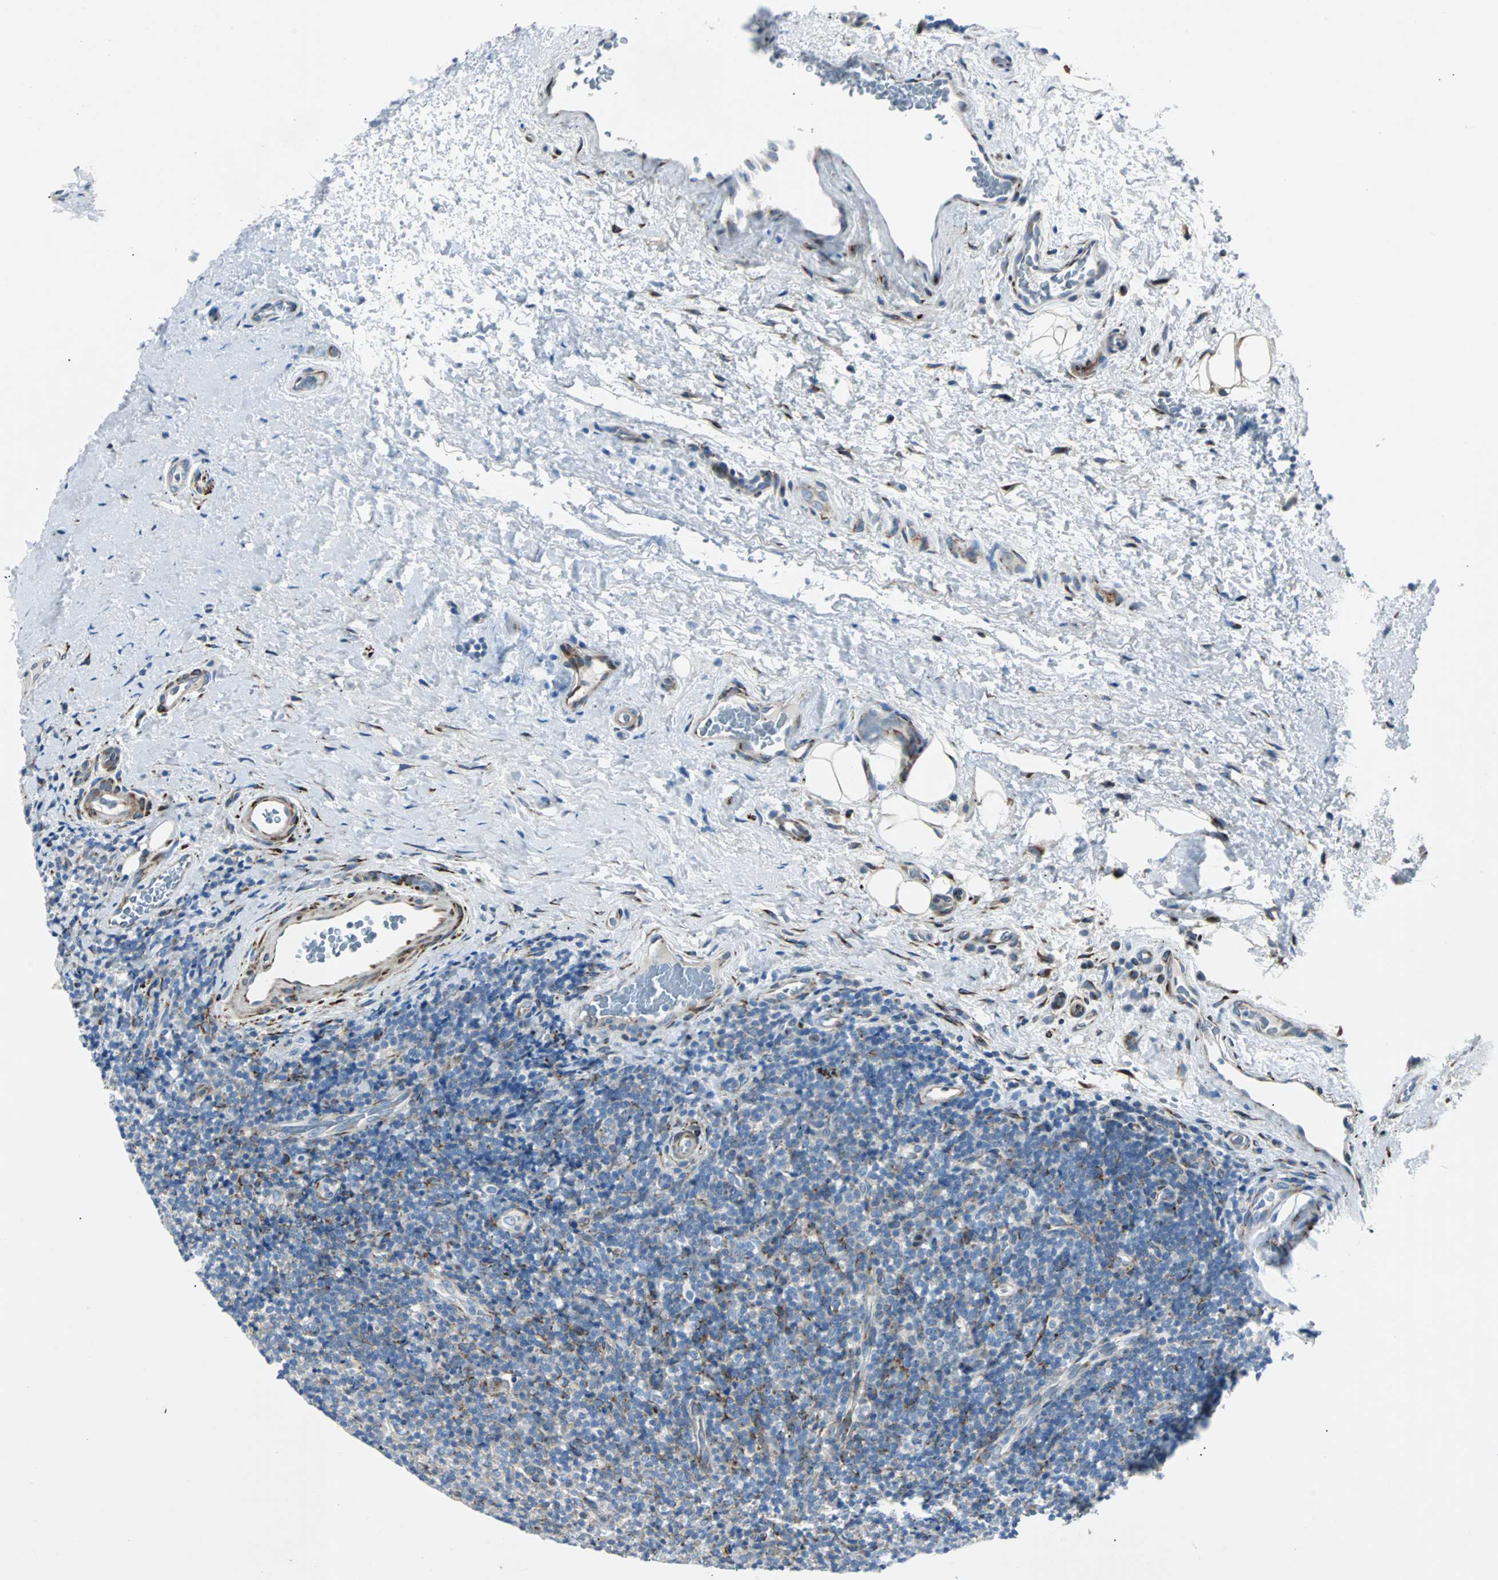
{"staining": {"intensity": "strong", "quantity": "25%-75%", "location": "cytoplasmic/membranous"}, "tissue": "lymphoma", "cell_type": "Tumor cells", "image_type": "cancer", "snomed": [{"axis": "morphology", "description": "Malignant lymphoma, non-Hodgkin's type, High grade"}, {"axis": "topography", "description": "Tonsil"}], "caption": "Immunohistochemistry of human lymphoma exhibits high levels of strong cytoplasmic/membranous expression in about 25%-75% of tumor cells.", "gene": "BBC3", "patient": {"sex": "female", "age": 36}}